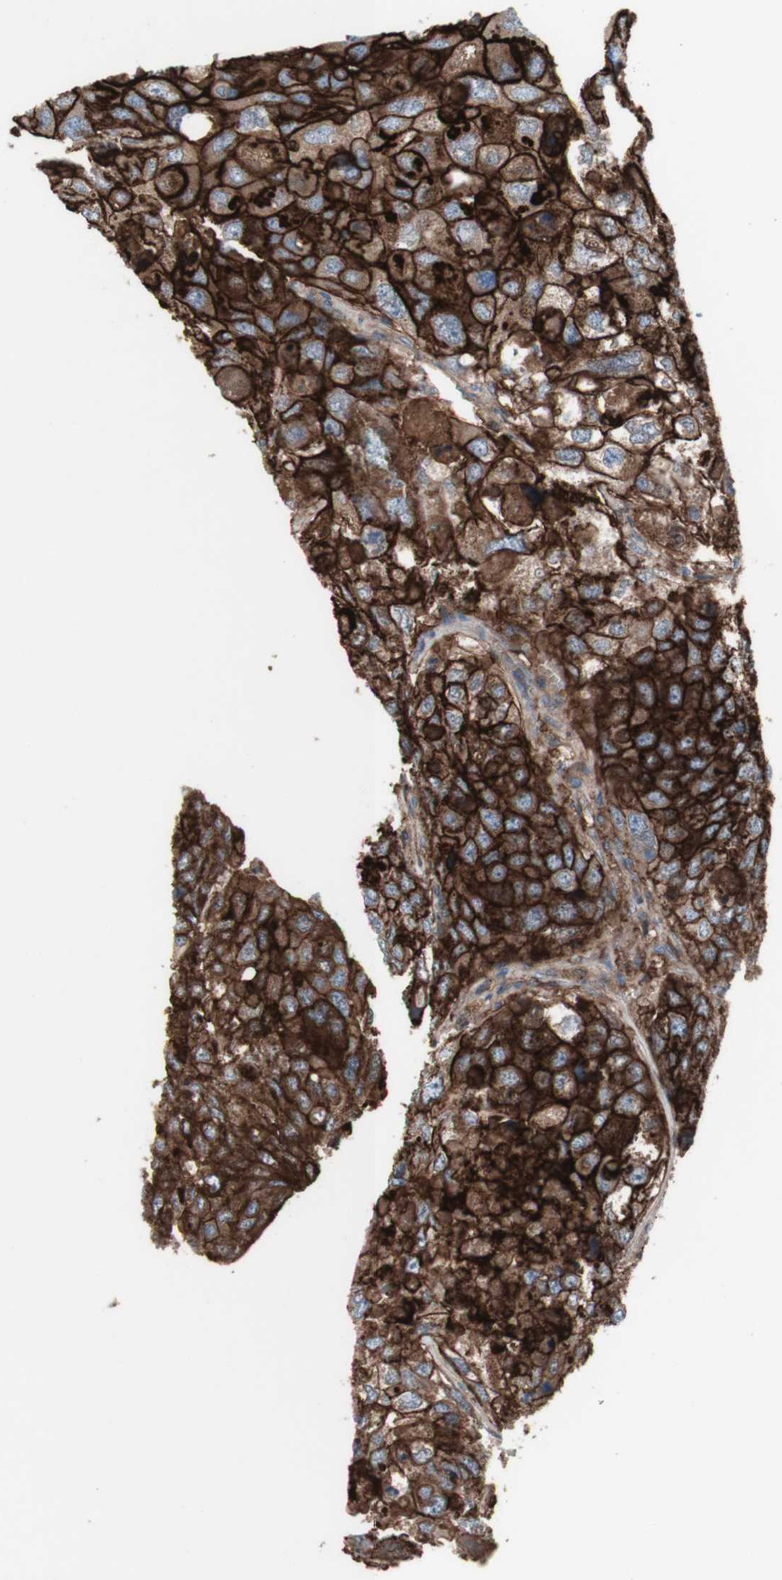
{"staining": {"intensity": "strong", "quantity": ">75%", "location": "cytoplasmic/membranous"}, "tissue": "urothelial cancer", "cell_type": "Tumor cells", "image_type": "cancer", "snomed": [{"axis": "morphology", "description": "Urothelial carcinoma, High grade"}, {"axis": "topography", "description": "Lymph node"}, {"axis": "topography", "description": "Urinary bladder"}], "caption": "Urothelial cancer stained with immunohistochemistry (IHC) demonstrates strong cytoplasmic/membranous expression in about >75% of tumor cells.", "gene": "CD46", "patient": {"sex": "male", "age": 51}}